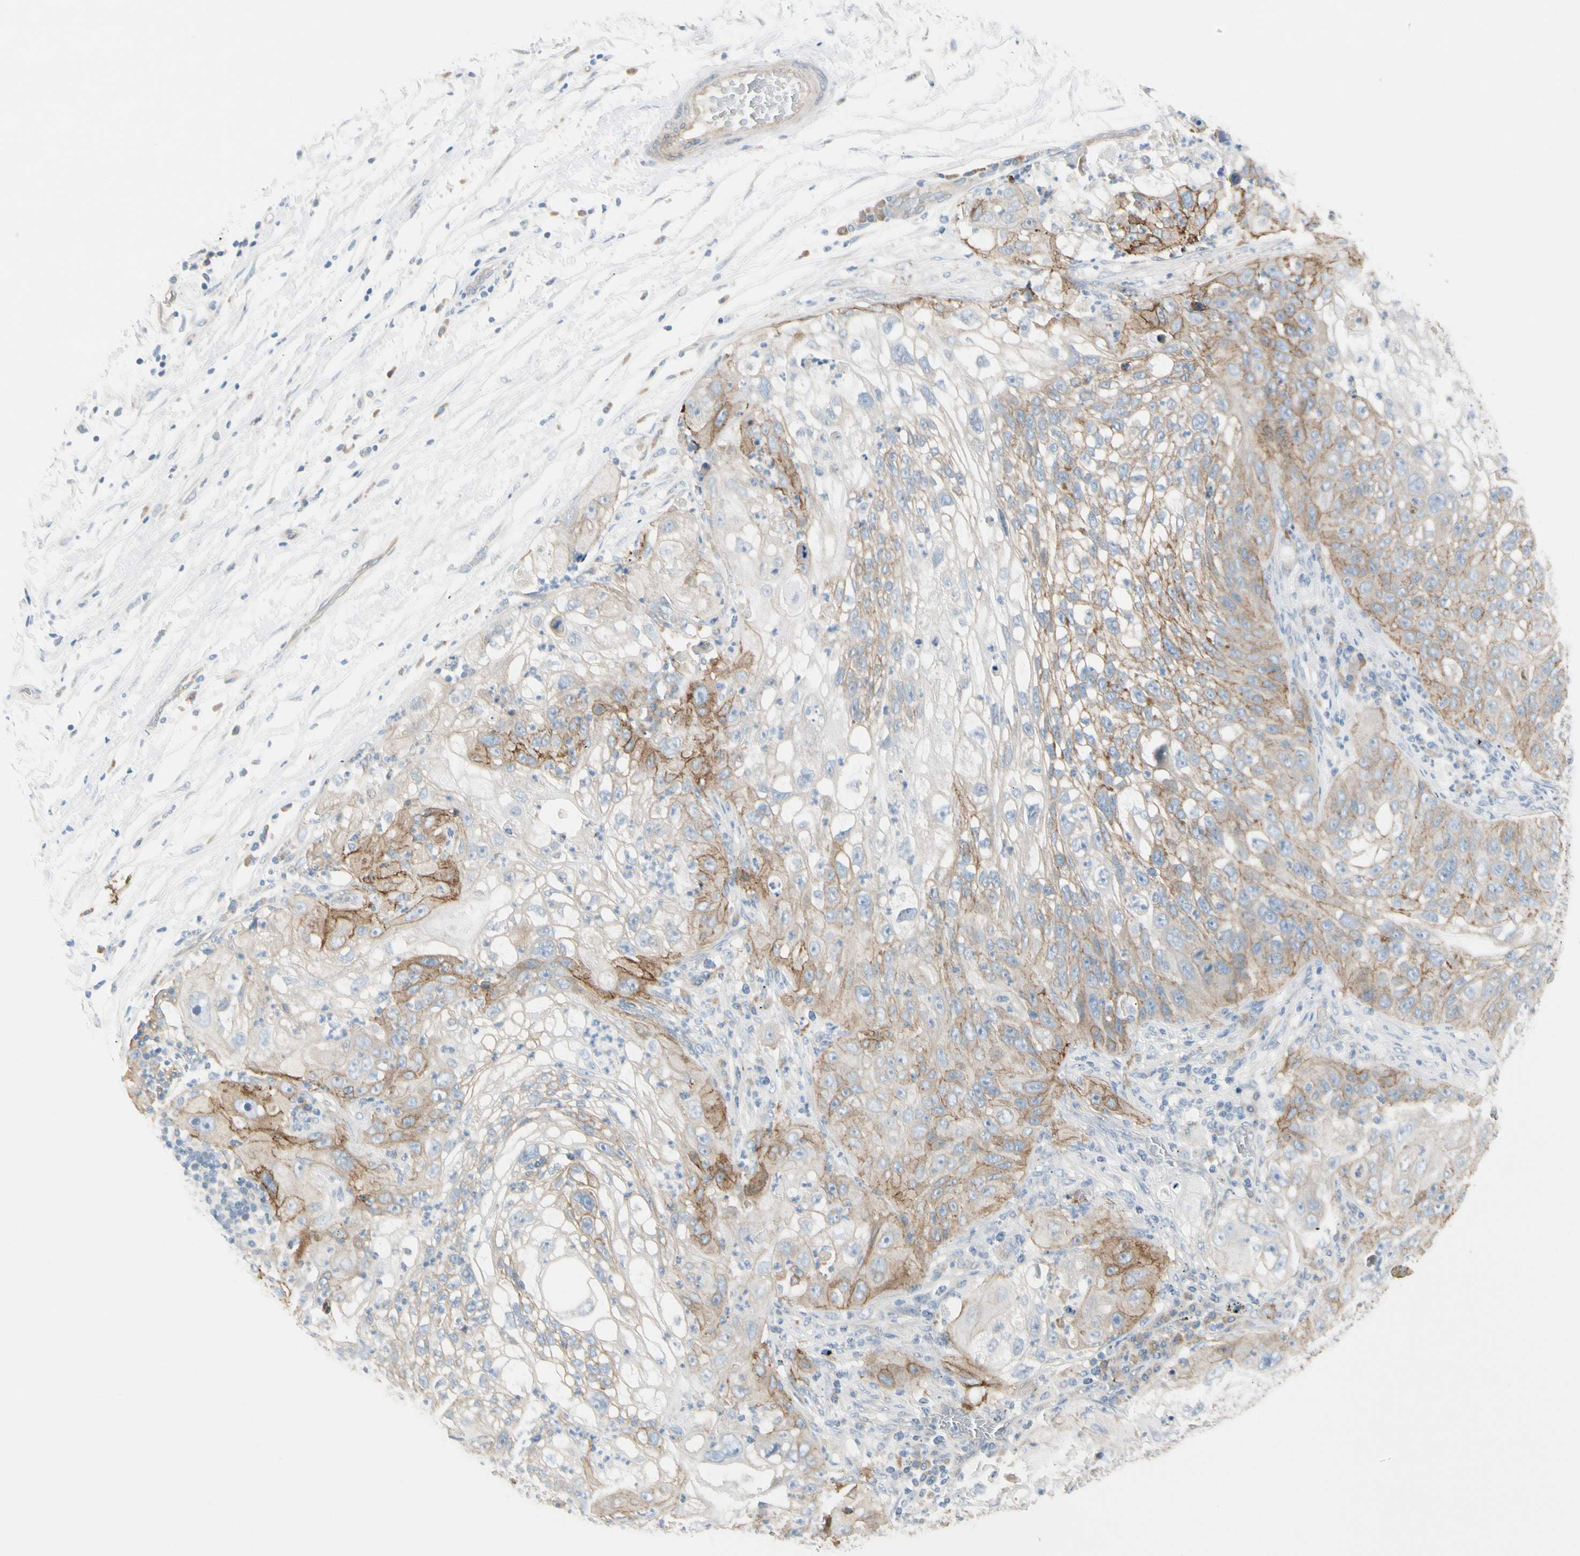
{"staining": {"intensity": "moderate", "quantity": "25%-75%", "location": "cytoplasmic/membranous"}, "tissue": "lung cancer", "cell_type": "Tumor cells", "image_type": "cancer", "snomed": [{"axis": "morphology", "description": "Inflammation, NOS"}, {"axis": "morphology", "description": "Squamous cell carcinoma, NOS"}, {"axis": "topography", "description": "Lymph node"}, {"axis": "topography", "description": "Soft tissue"}, {"axis": "topography", "description": "Lung"}], "caption": "Immunohistochemistry (IHC) staining of lung cancer, which shows medium levels of moderate cytoplasmic/membranous expression in about 25%-75% of tumor cells indicating moderate cytoplasmic/membranous protein positivity. The staining was performed using DAB (3,3'-diaminobenzidine) (brown) for protein detection and nuclei were counterstained in hematoxylin (blue).", "gene": "ITGA3", "patient": {"sex": "male", "age": 66}}